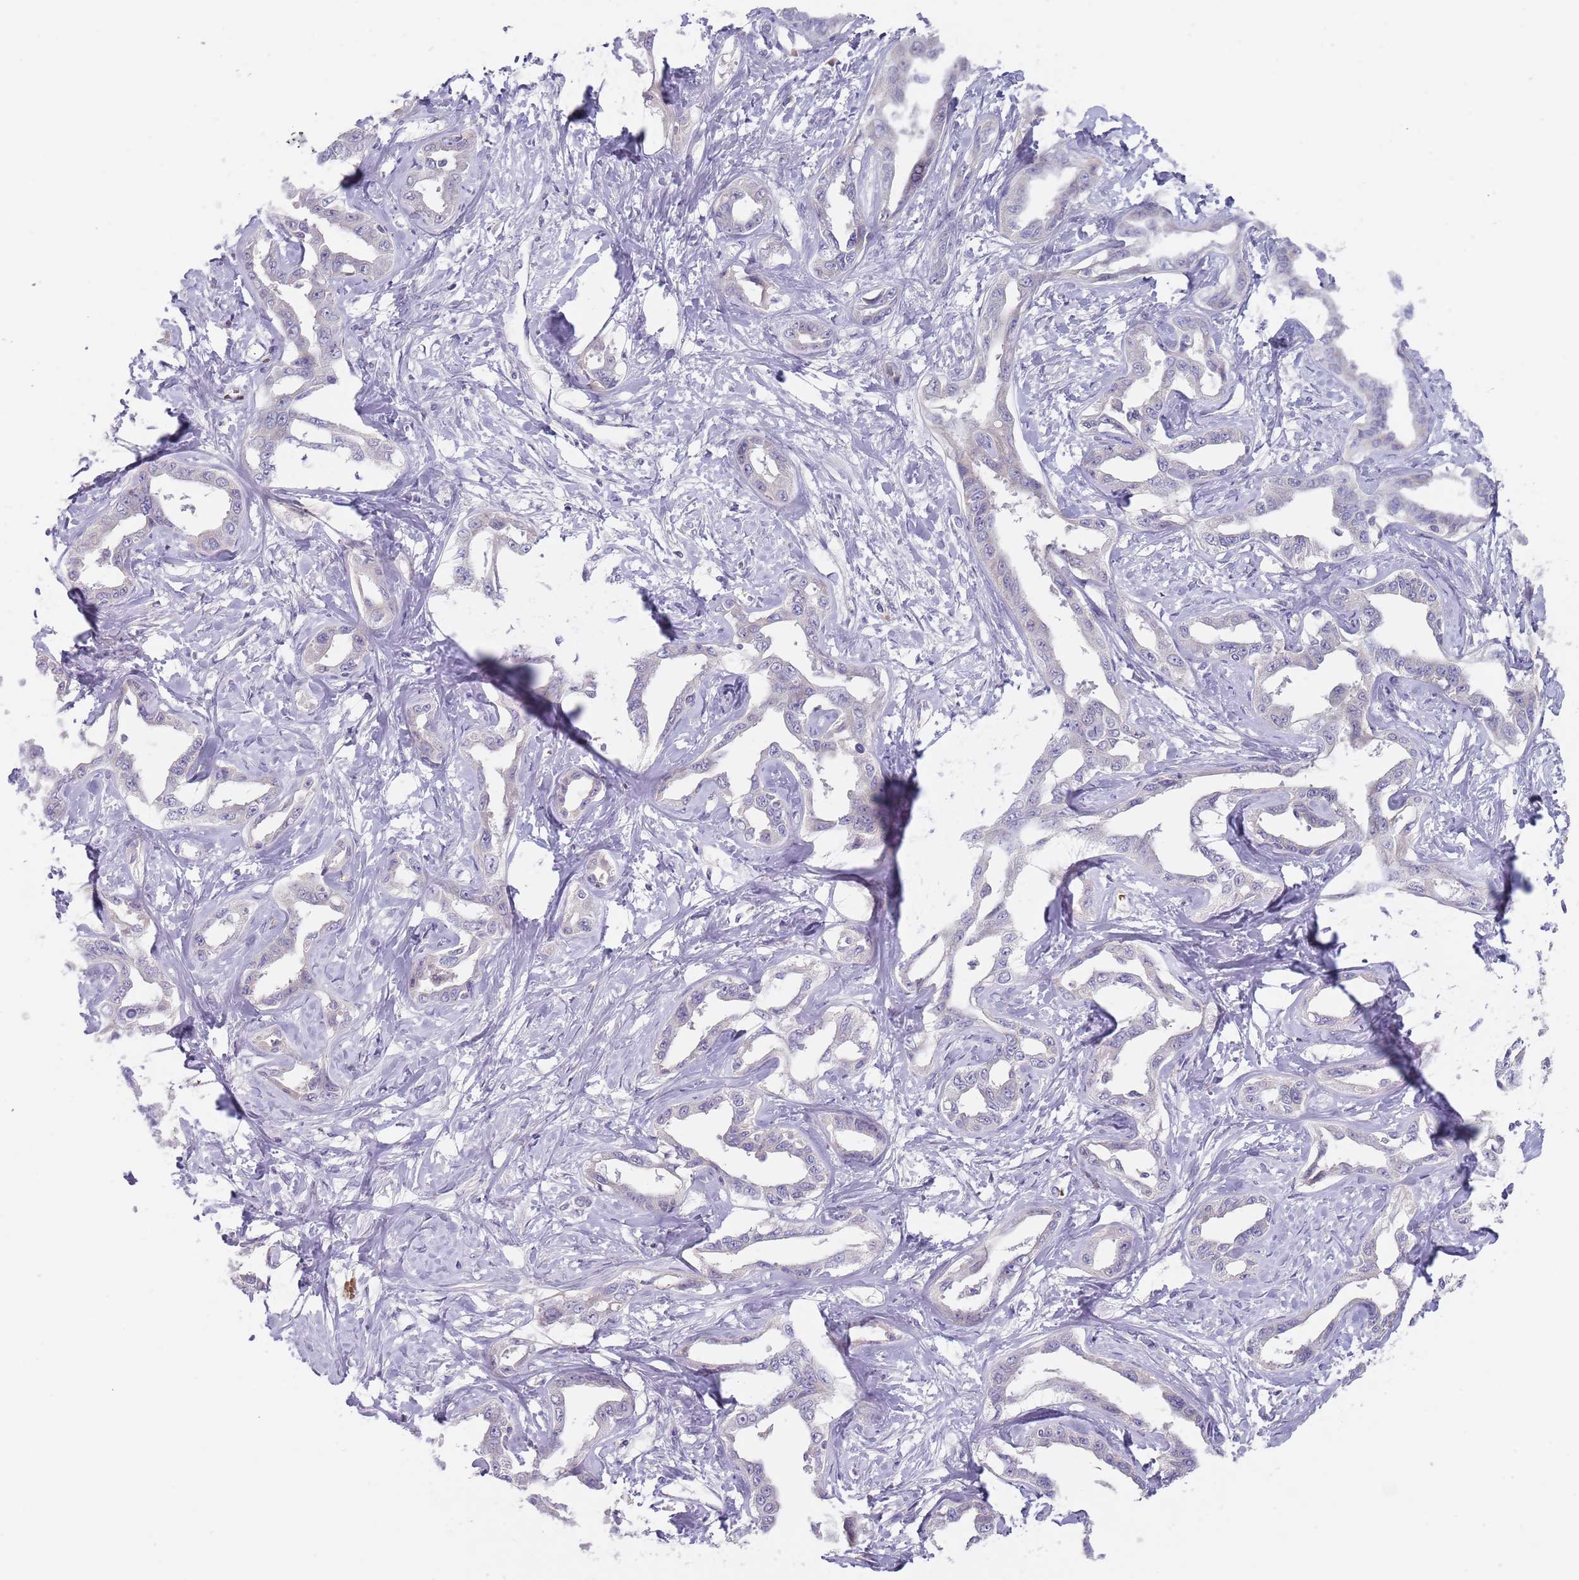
{"staining": {"intensity": "negative", "quantity": "none", "location": "none"}, "tissue": "liver cancer", "cell_type": "Tumor cells", "image_type": "cancer", "snomed": [{"axis": "morphology", "description": "Cholangiocarcinoma"}, {"axis": "topography", "description": "Liver"}], "caption": "There is no significant positivity in tumor cells of cholangiocarcinoma (liver).", "gene": "PRAC1", "patient": {"sex": "male", "age": 59}}